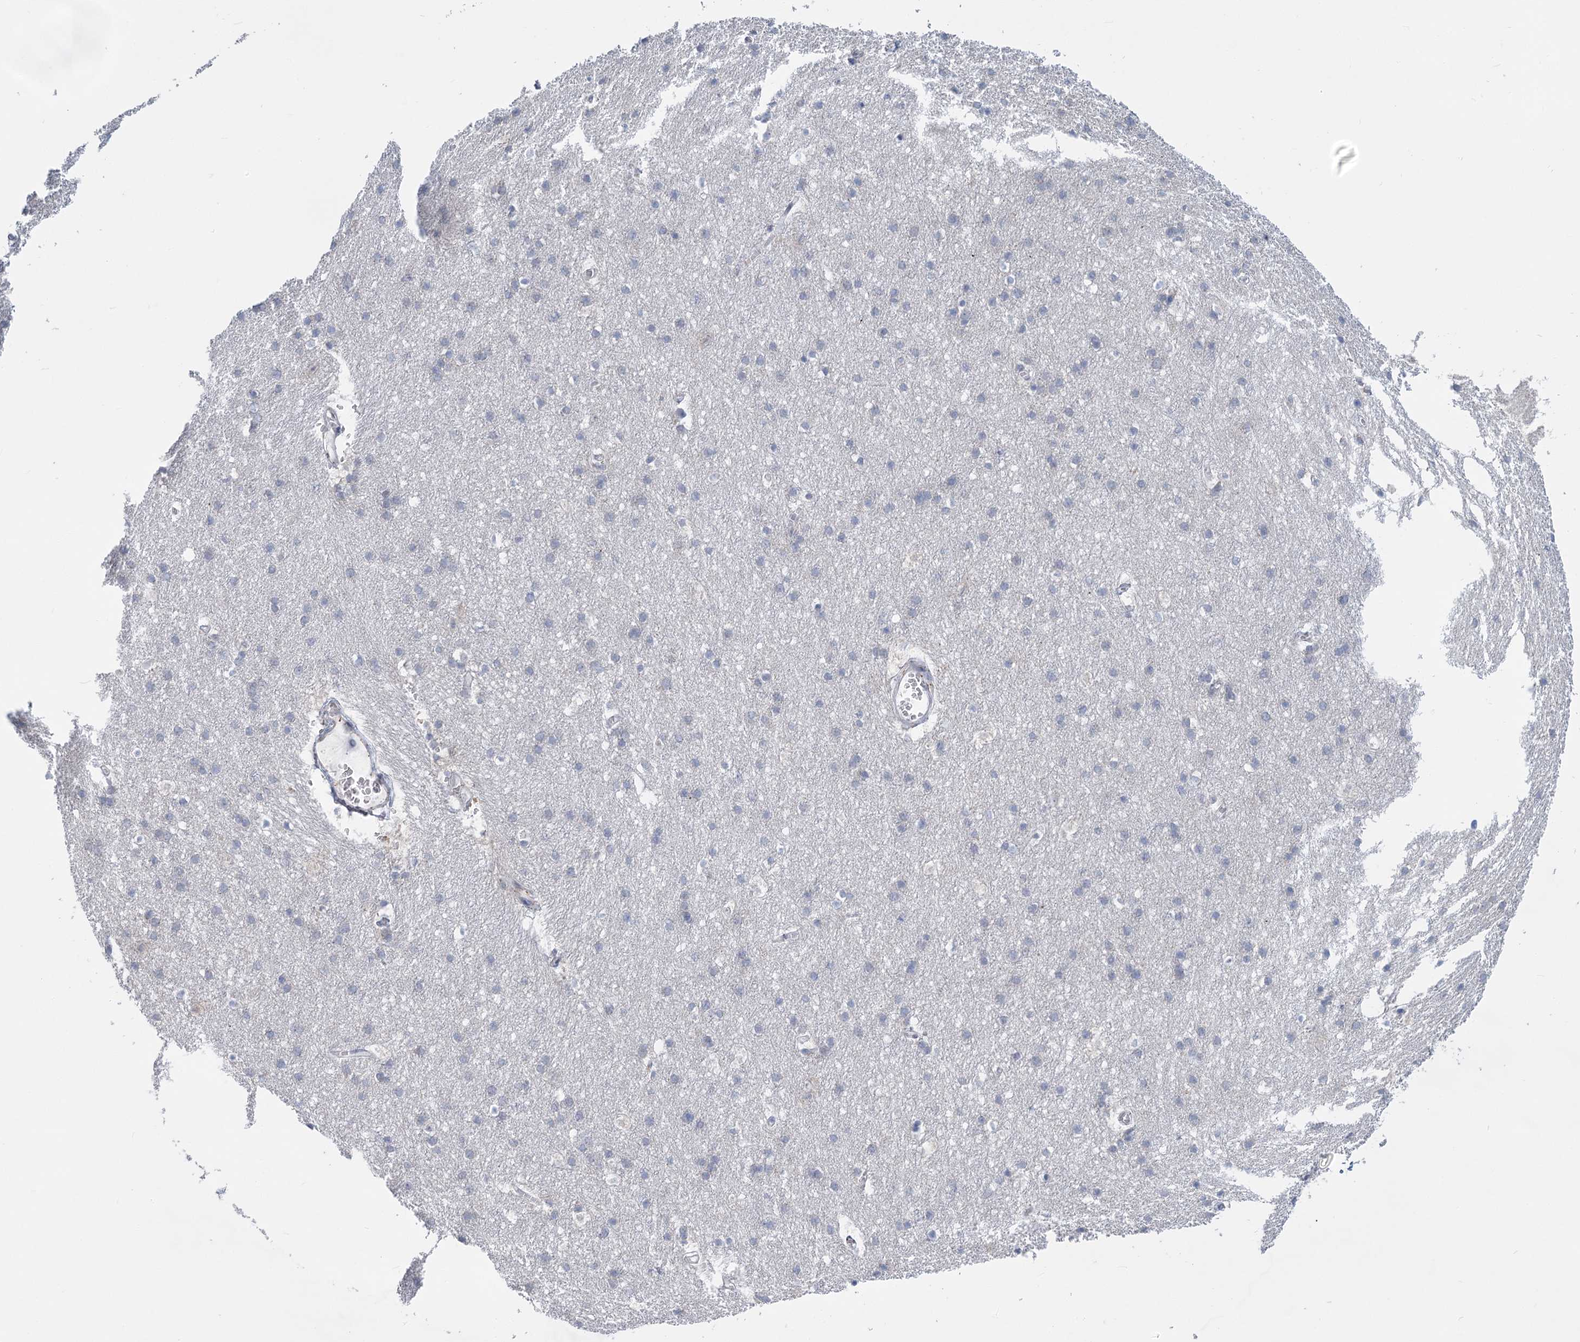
{"staining": {"intensity": "negative", "quantity": "none", "location": "none"}, "tissue": "cerebral cortex", "cell_type": "Endothelial cells", "image_type": "normal", "snomed": [{"axis": "morphology", "description": "Normal tissue, NOS"}, {"axis": "topography", "description": "Cerebral cortex"}], "caption": "This is a photomicrograph of immunohistochemistry staining of unremarkable cerebral cortex, which shows no expression in endothelial cells.", "gene": "MTG1", "patient": {"sex": "male", "age": 54}}